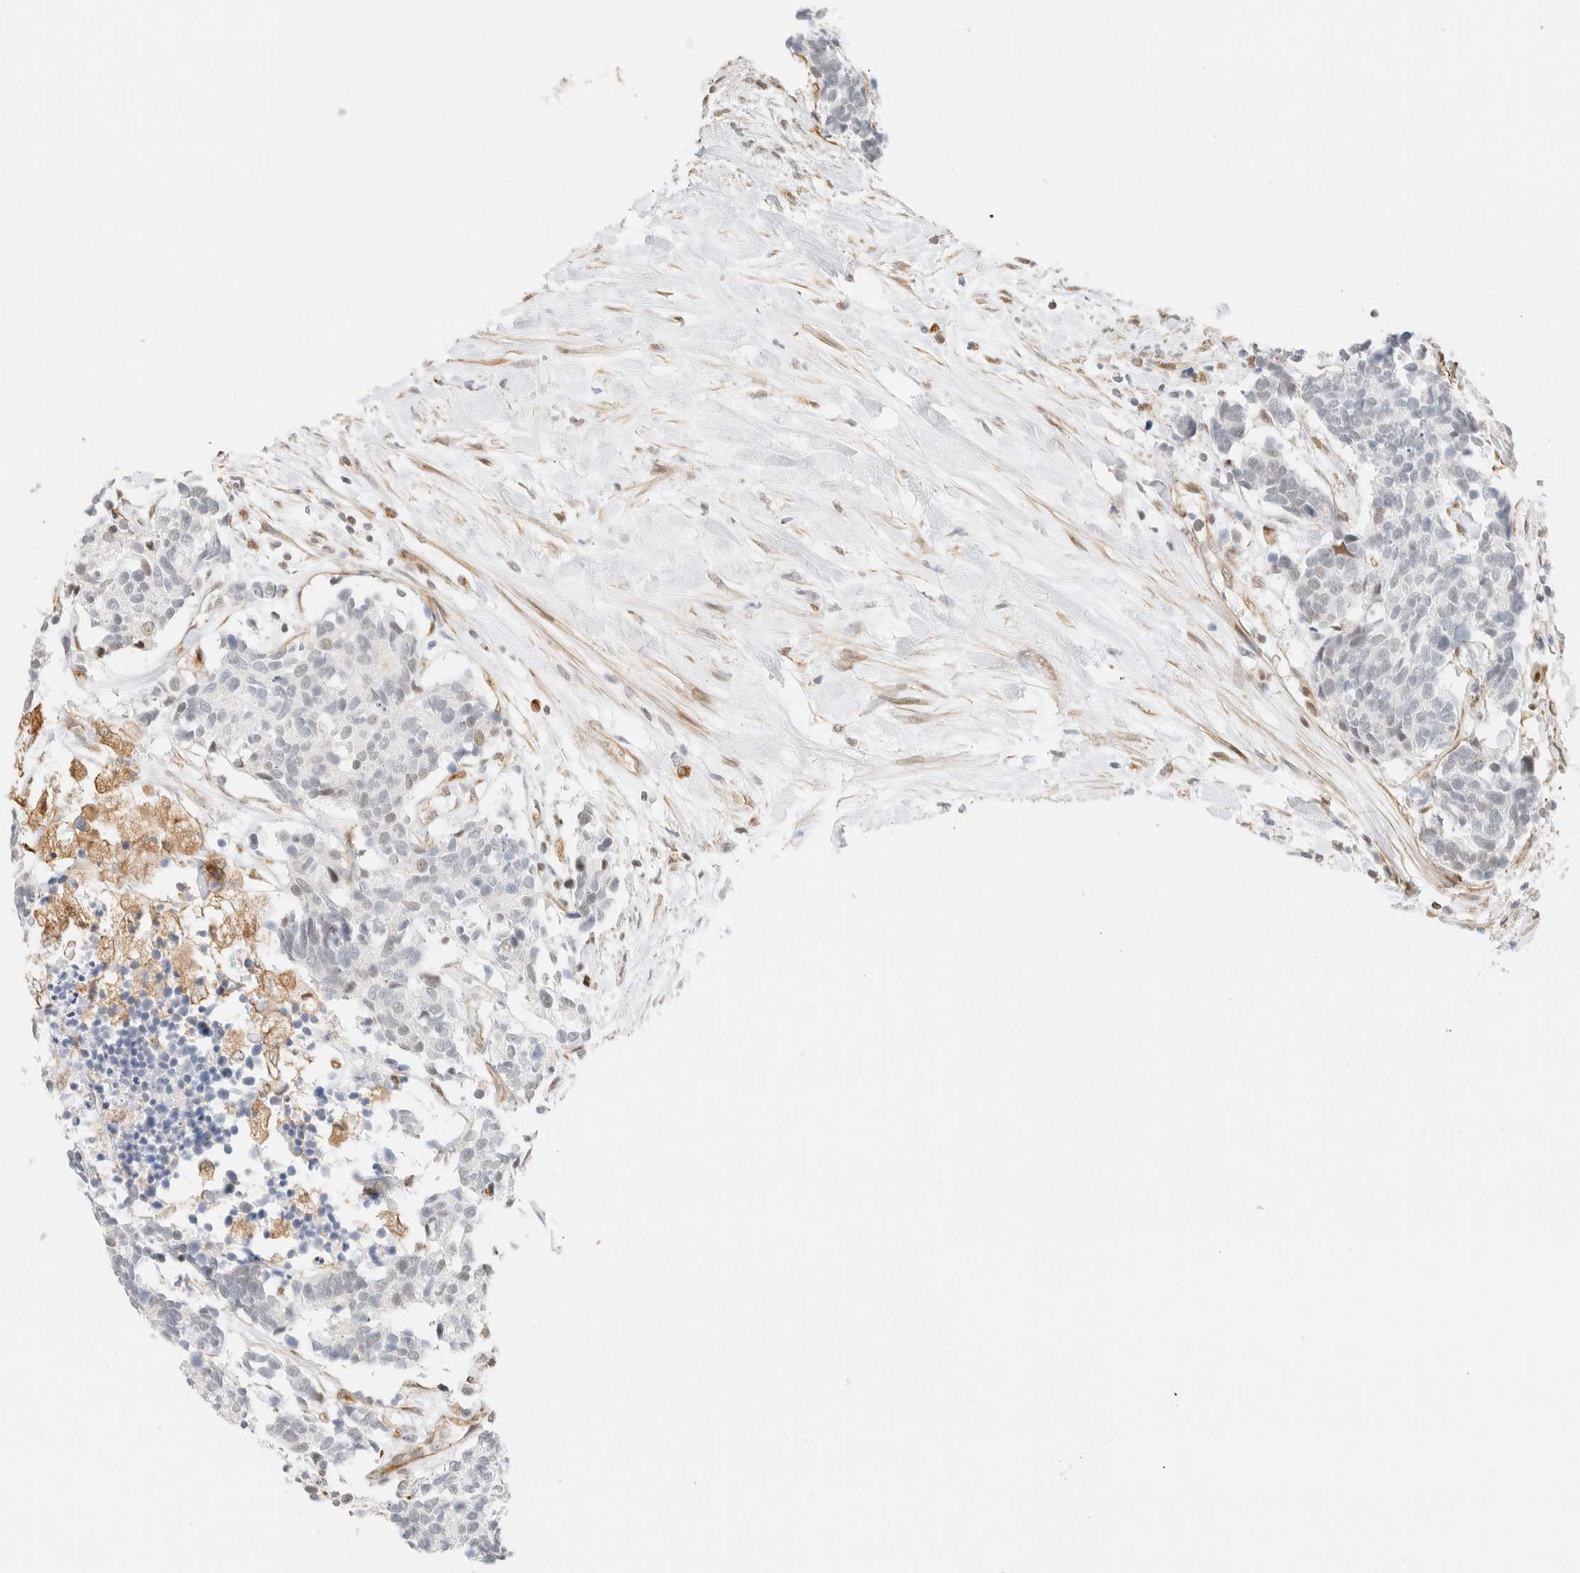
{"staining": {"intensity": "negative", "quantity": "none", "location": "none"}, "tissue": "carcinoid", "cell_type": "Tumor cells", "image_type": "cancer", "snomed": [{"axis": "morphology", "description": "Carcinoma, NOS"}, {"axis": "morphology", "description": "Carcinoid, malignant, NOS"}, {"axis": "topography", "description": "Urinary bladder"}], "caption": "Immunohistochemistry histopathology image of human malignant carcinoid stained for a protein (brown), which exhibits no staining in tumor cells.", "gene": "ARID5A", "patient": {"sex": "male", "age": 57}}